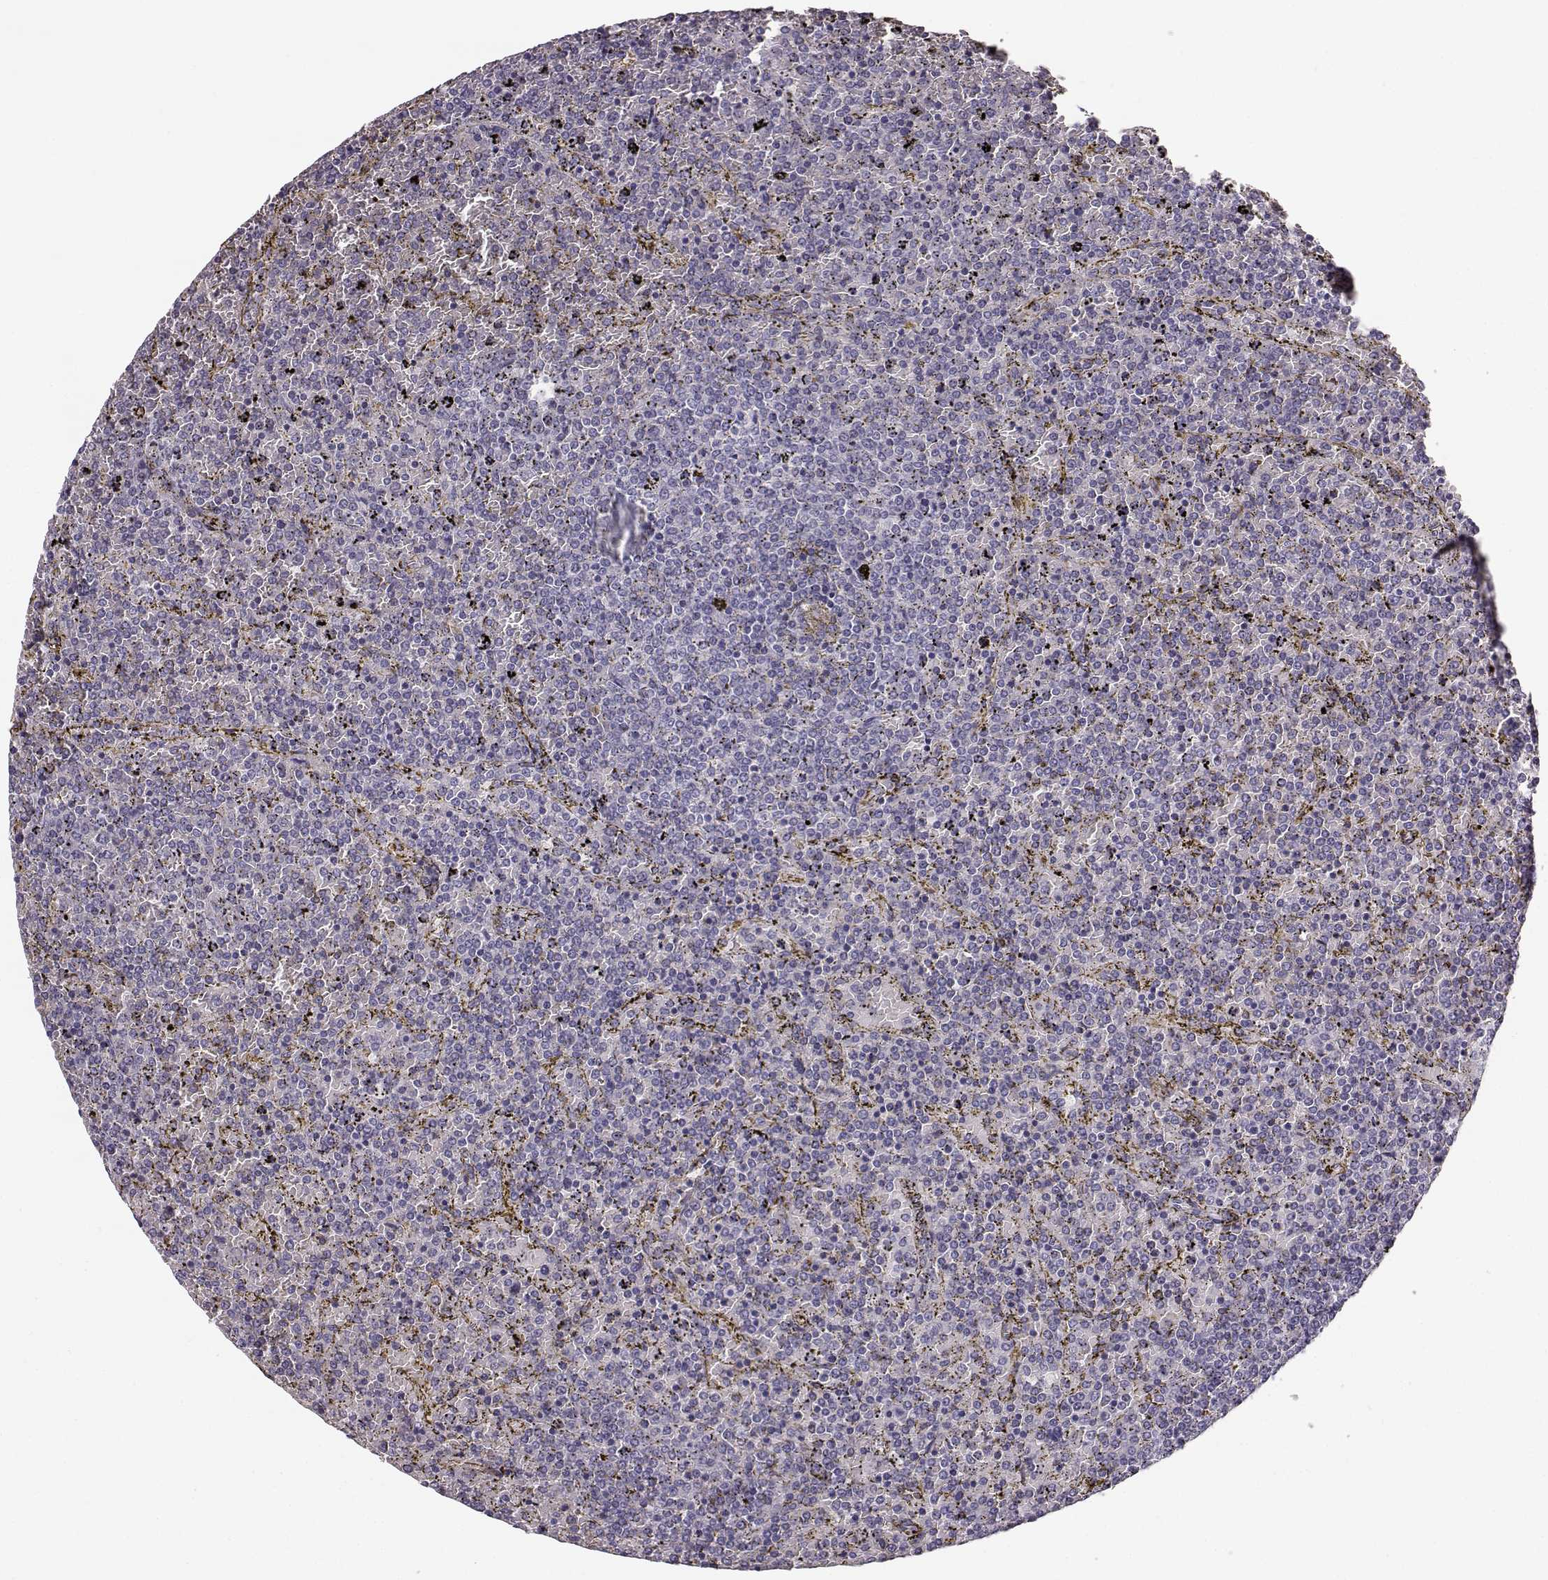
{"staining": {"intensity": "negative", "quantity": "none", "location": "none"}, "tissue": "lymphoma", "cell_type": "Tumor cells", "image_type": "cancer", "snomed": [{"axis": "morphology", "description": "Malignant lymphoma, non-Hodgkin's type, Low grade"}, {"axis": "topography", "description": "Spleen"}], "caption": "Immunohistochemical staining of lymphoma shows no significant positivity in tumor cells. Nuclei are stained in blue.", "gene": "NPTXR", "patient": {"sex": "female", "age": 77}}